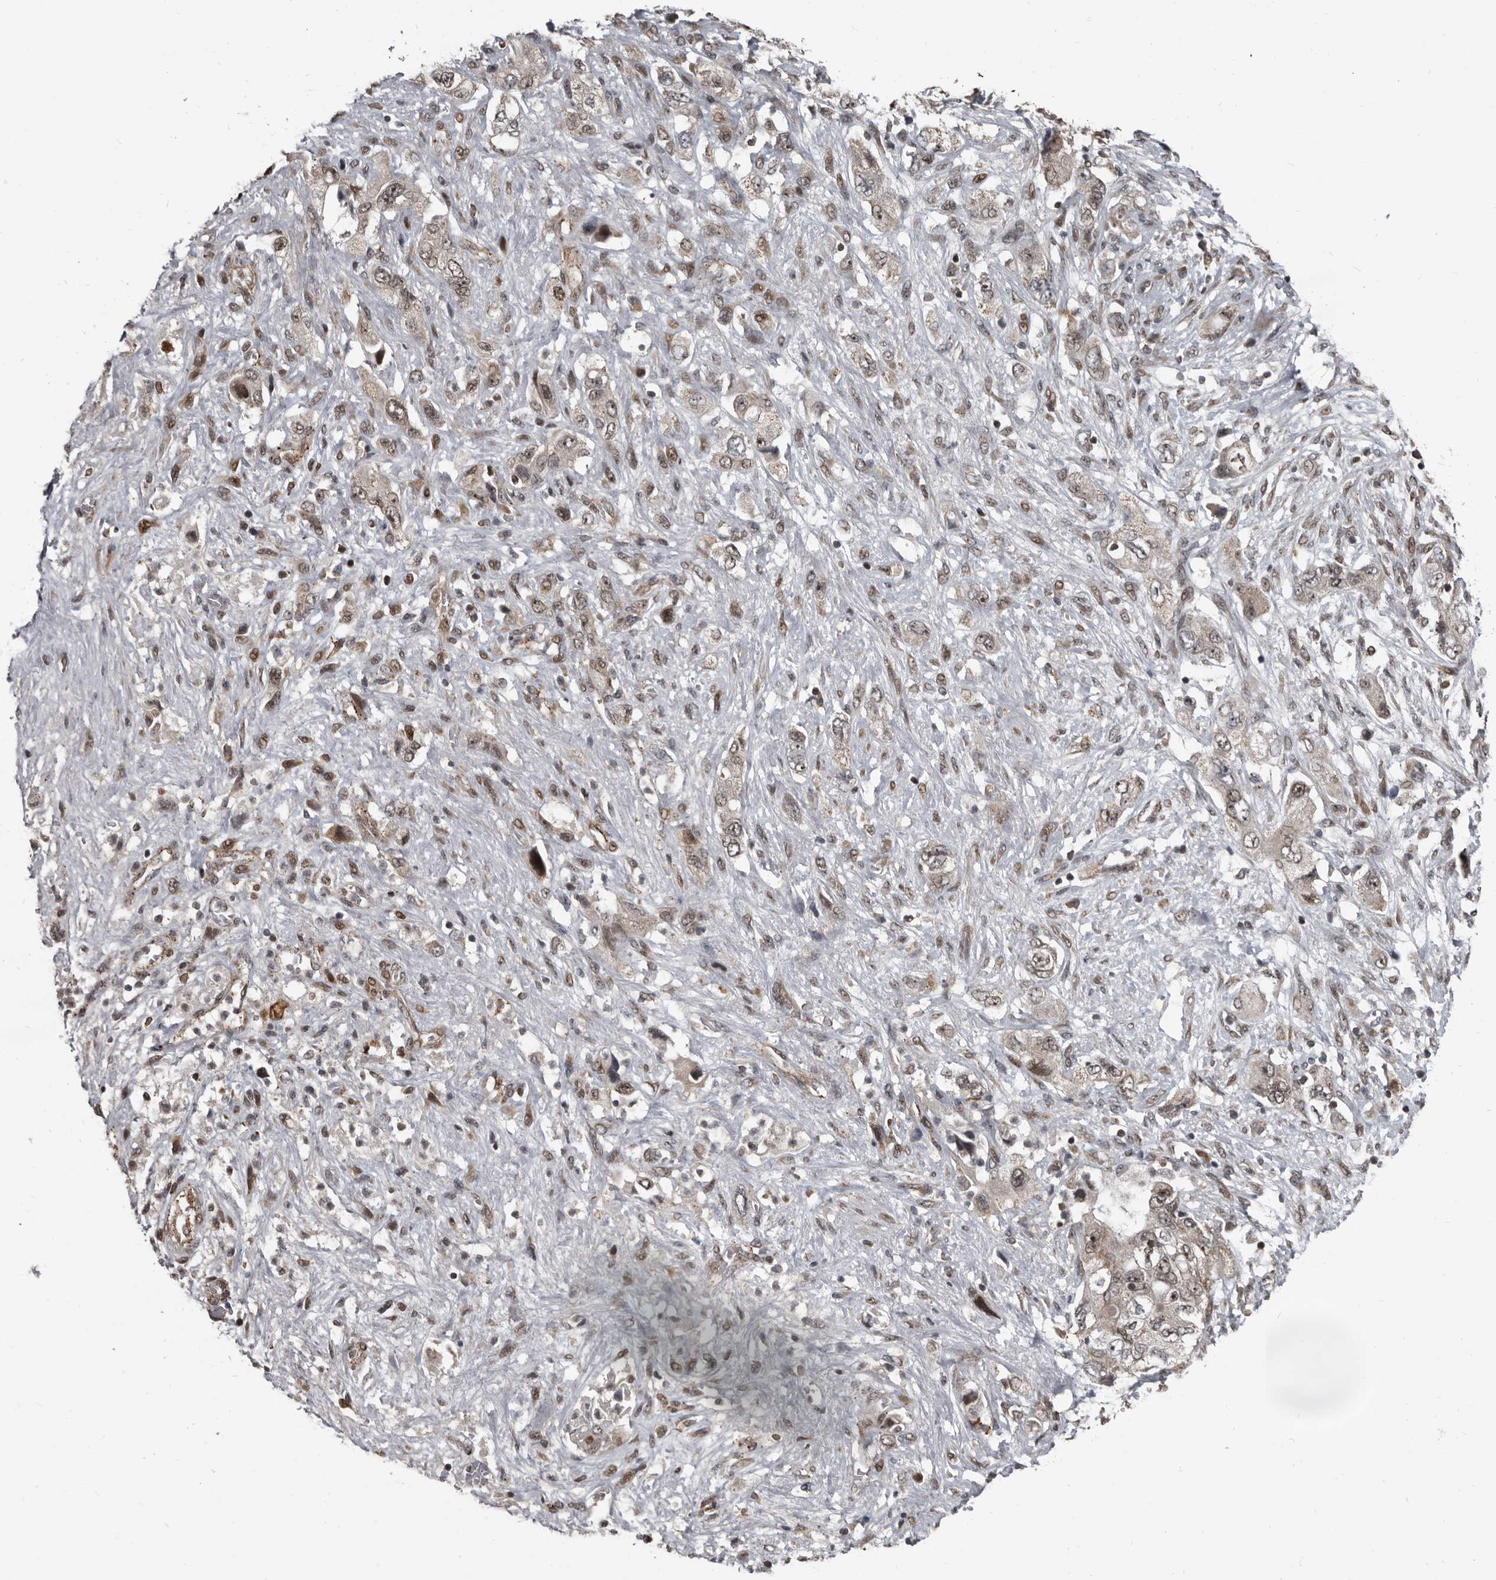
{"staining": {"intensity": "moderate", "quantity": ">75%", "location": "nuclear"}, "tissue": "pancreatic cancer", "cell_type": "Tumor cells", "image_type": "cancer", "snomed": [{"axis": "morphology", "description": "Adenocarcinoma, NOS"}, {"axis": "topography", "description": "Pancreas"}], "caption": "IHC photomicrograph of neoplastic tissue: pancreatic cancer (adenocarcinoma) stained using IHC reveals medium levels of moderate protein expression localized specifically in the nuclear of tumor cells, appearing as a nuclear brown color.", "gene": "CHD1L", "patient": {"sex": "female", "age": 73}}